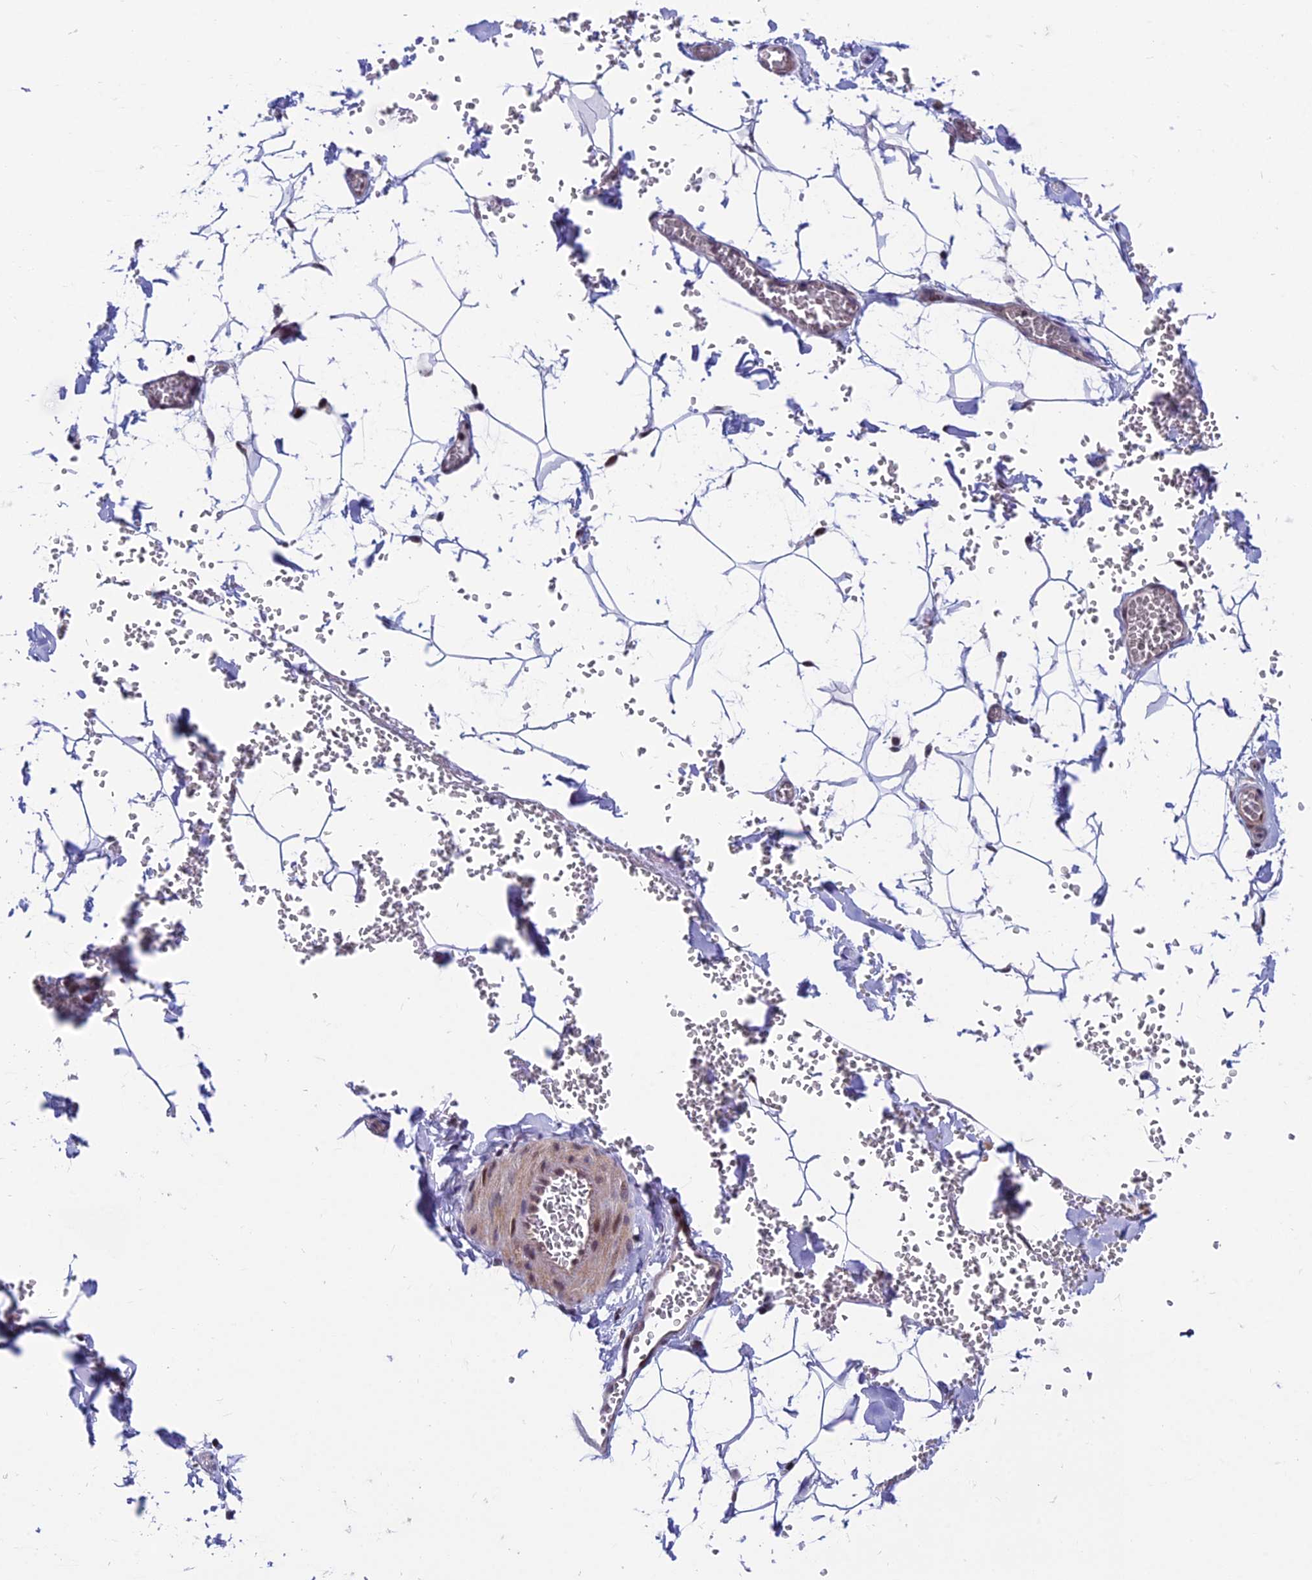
{"staining": {"intensity": "negative", "quantity": "none", "location": "none"}, "tissue": "adipose tissue", "cell_type": "Adipocytes", "image_type": "normal", "snomed": [{"axis": "morphology", "description": "Normal tissue, NOS"}, {"axis": "topography", "description": "Gallbladder"}, {"axis": "topography", "description": "Peripheral nerve tissue"}], "caption": "The photomicrograph demonstrates no significant staining in adipocytes of adipose tissue. The staining was performed using DAB to visualize the protein expression in brown, while the nuclei were stained in blue with hematoxylin (Magnification: 20x).", "gene": "KIAA1191", "patient": {"sex": "male", "age": 38}}